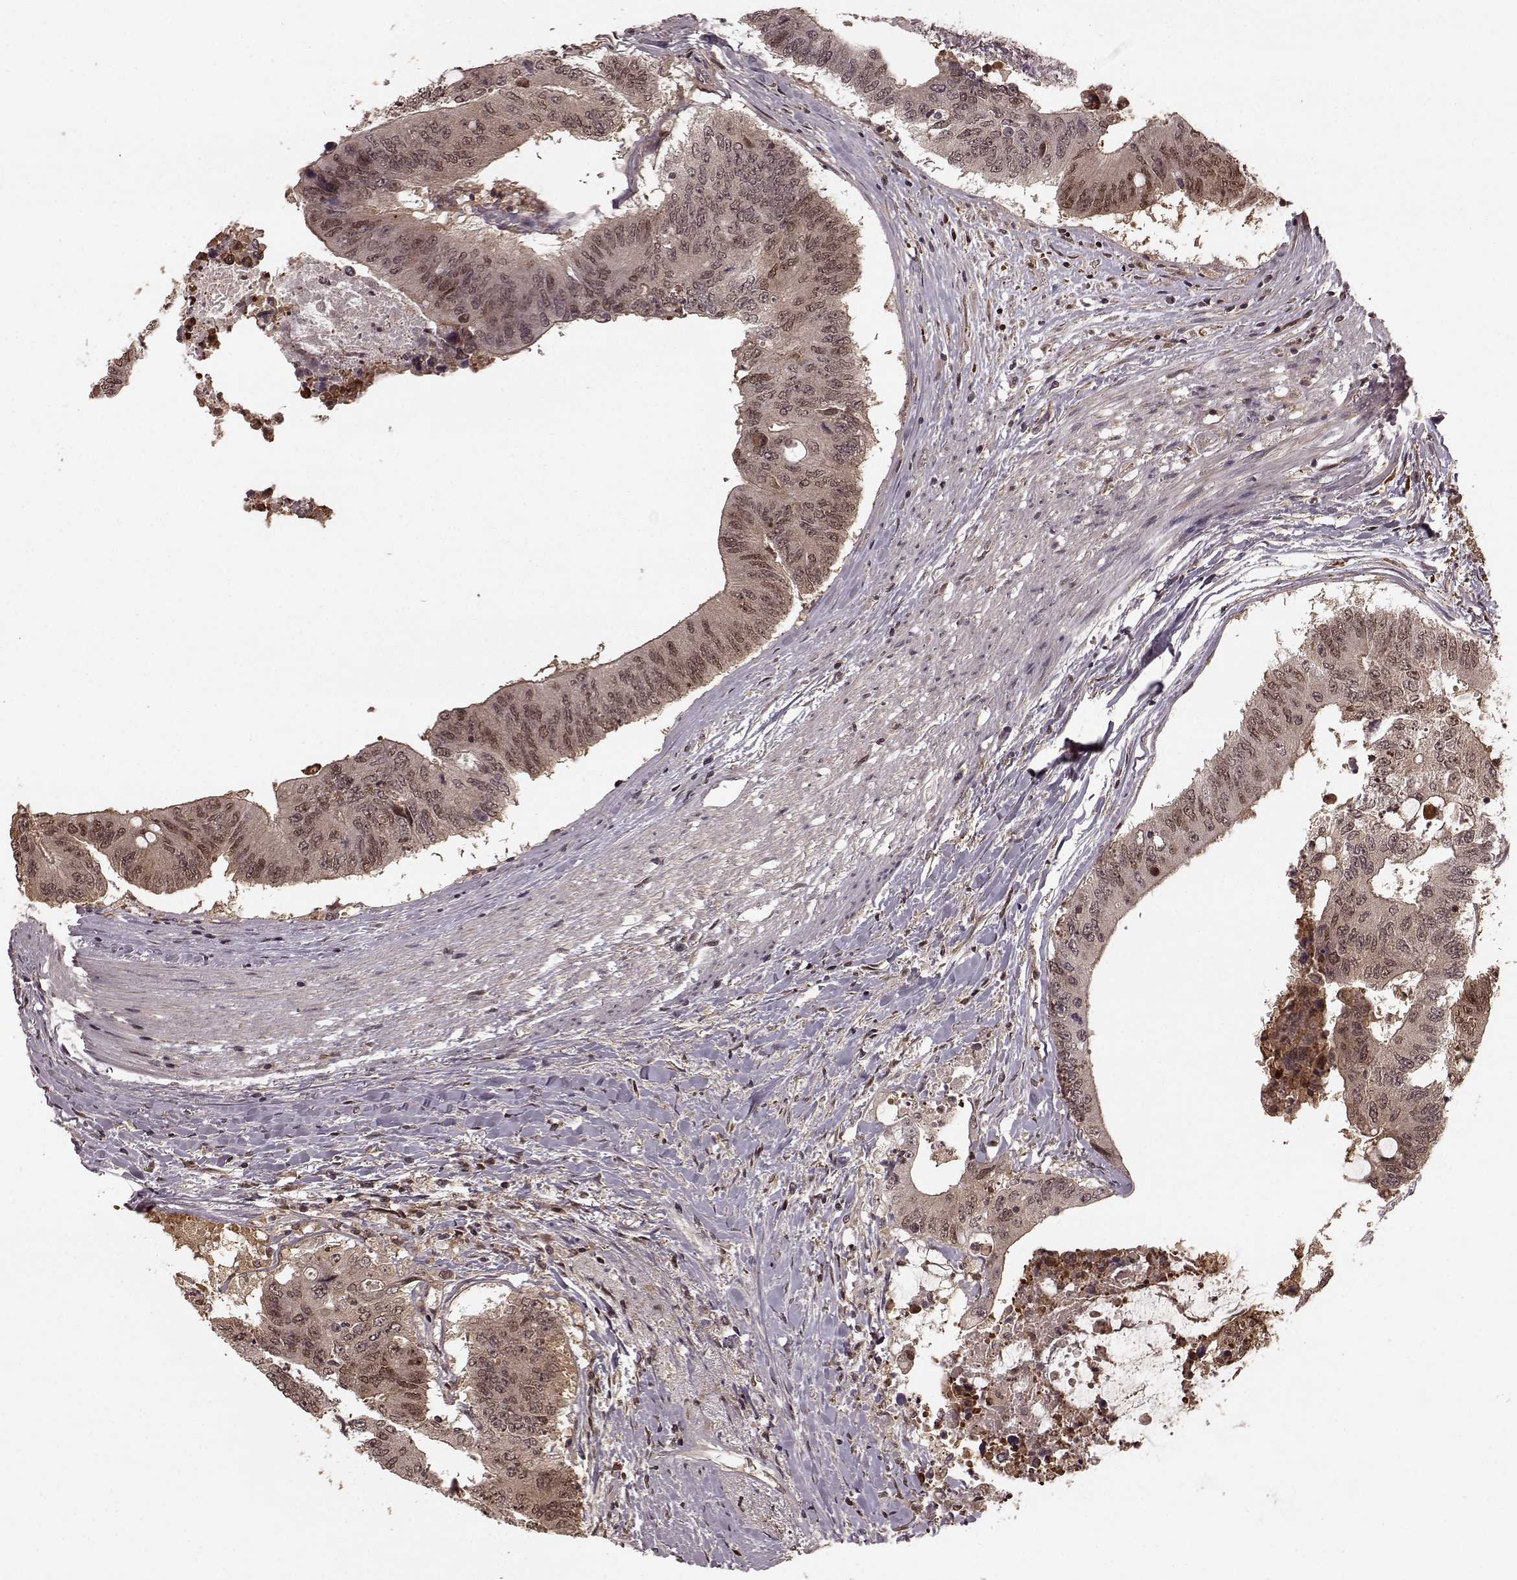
{"staining": {"intensity": "weak", "quantity": "25%-75%", "location": "cytoplasmic/membranous,nuclear"}, "tissue": "colorectal cancer", "cell_type": "Tumor cells", "image_type": "cancer", "snomed": [{"axis": "morphology", "description": "Adenocarcinoma, NOS"}, {"axis": "topography", "description": "Rectum"}], "caption": "Immunohistochemical staining of colorectal cancer (adenocarcinoma) reveals weak cytoplasmic/membranous and nuclear protein expression in approximately 25%-75% of tumor cells.", "gene": "GSS", "patient": {"sex": "male", "age": 59}}